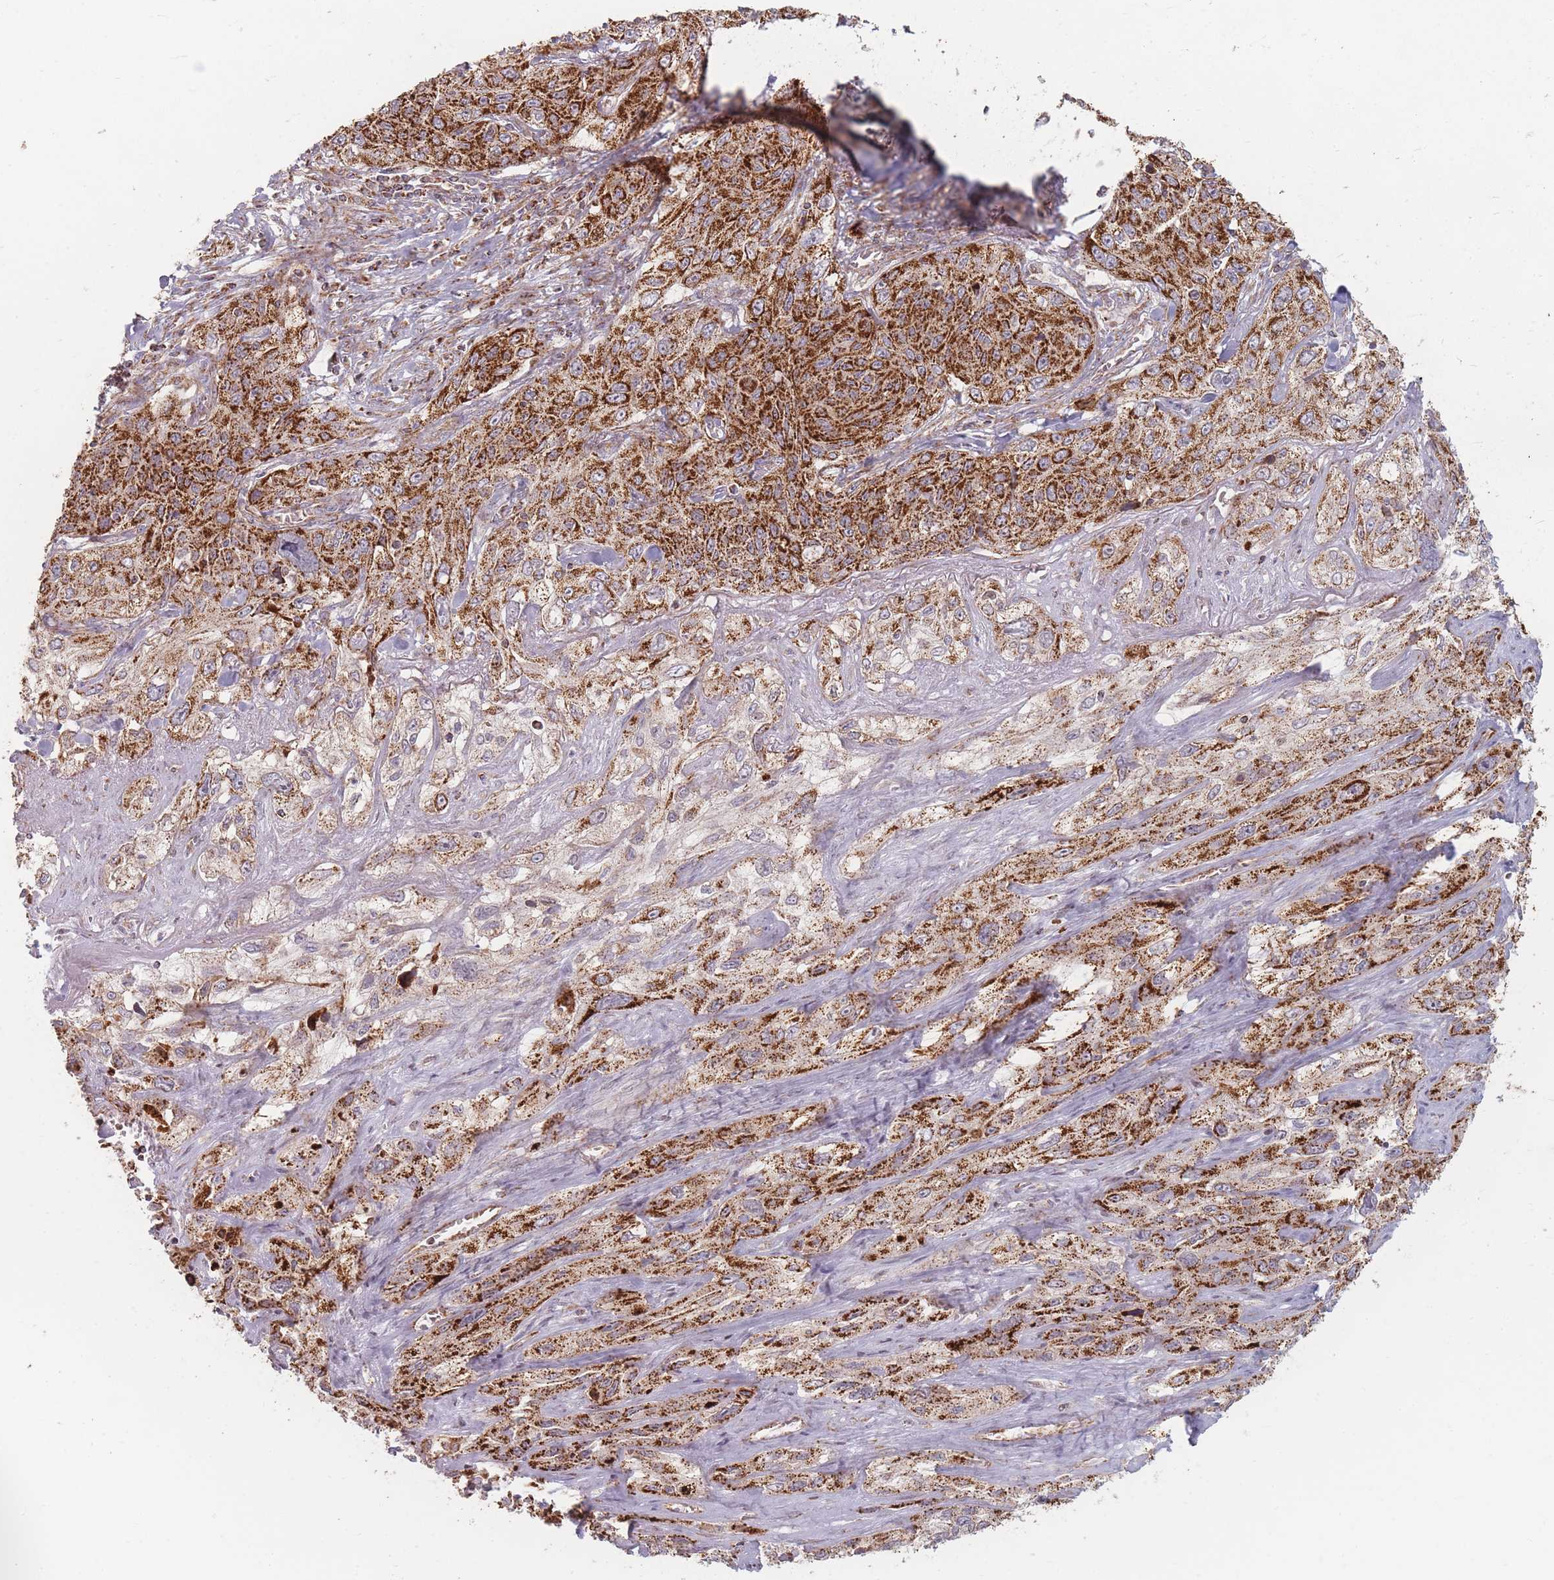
{"staining": {"intensity": "strong", "quantity": ">75%", "location": "cytoplasmic/membranous"}, "tissue": "lung cancer", "cell_type": "Tumor cells", "image_type": "cancer", "snomed": [{"axis": "morphology", "description": "Squamous cell carcinoma, NOS"}, {"axis": "topography", "description": "Lung"}], "caption": "A histopathology image of lung squamous cell carcinoma stained for a protein demonstrates strong cytoplasmic/membranous brown staining in tumor cells.", "gene": "ESRP2", "patient": {"sex": "female", "age": 69}}